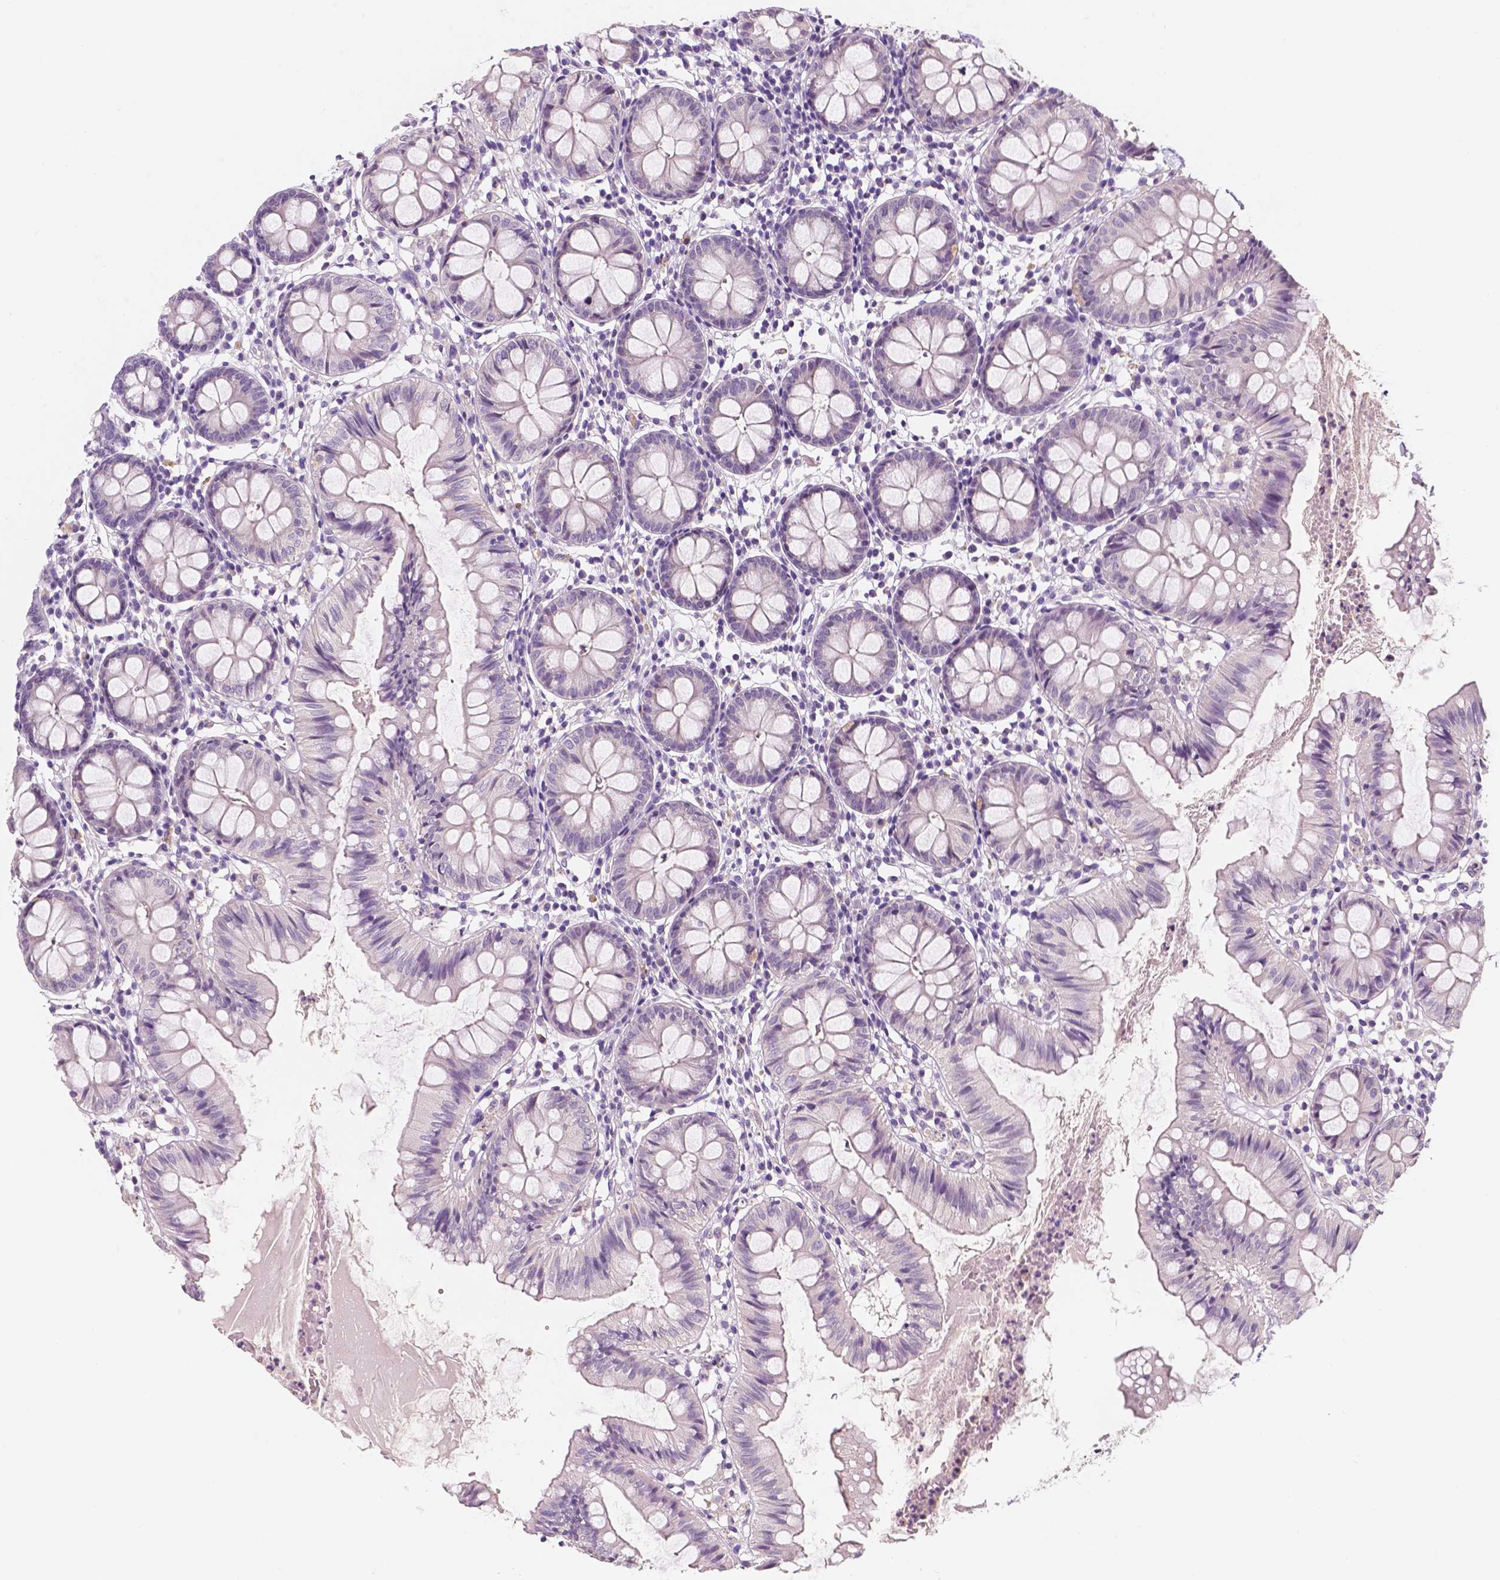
{"staining": {"intensity": "negative", "quantity": "none", "location": "none"}, "tissue": "colon", "cell_type": "Endothelial cells", "image_type": "normal", "snomed": [{"axis": "morphology", "description": "Normal tissue, NOS"}, {"axis": "topography", "description": "Colon"}], "caption": "Immunohistochemistry (IHC) of normal human colon reveals no staining in endothelial cells.", "gene": "TAL1", "patient": {"sex": "female", "age": 84}}